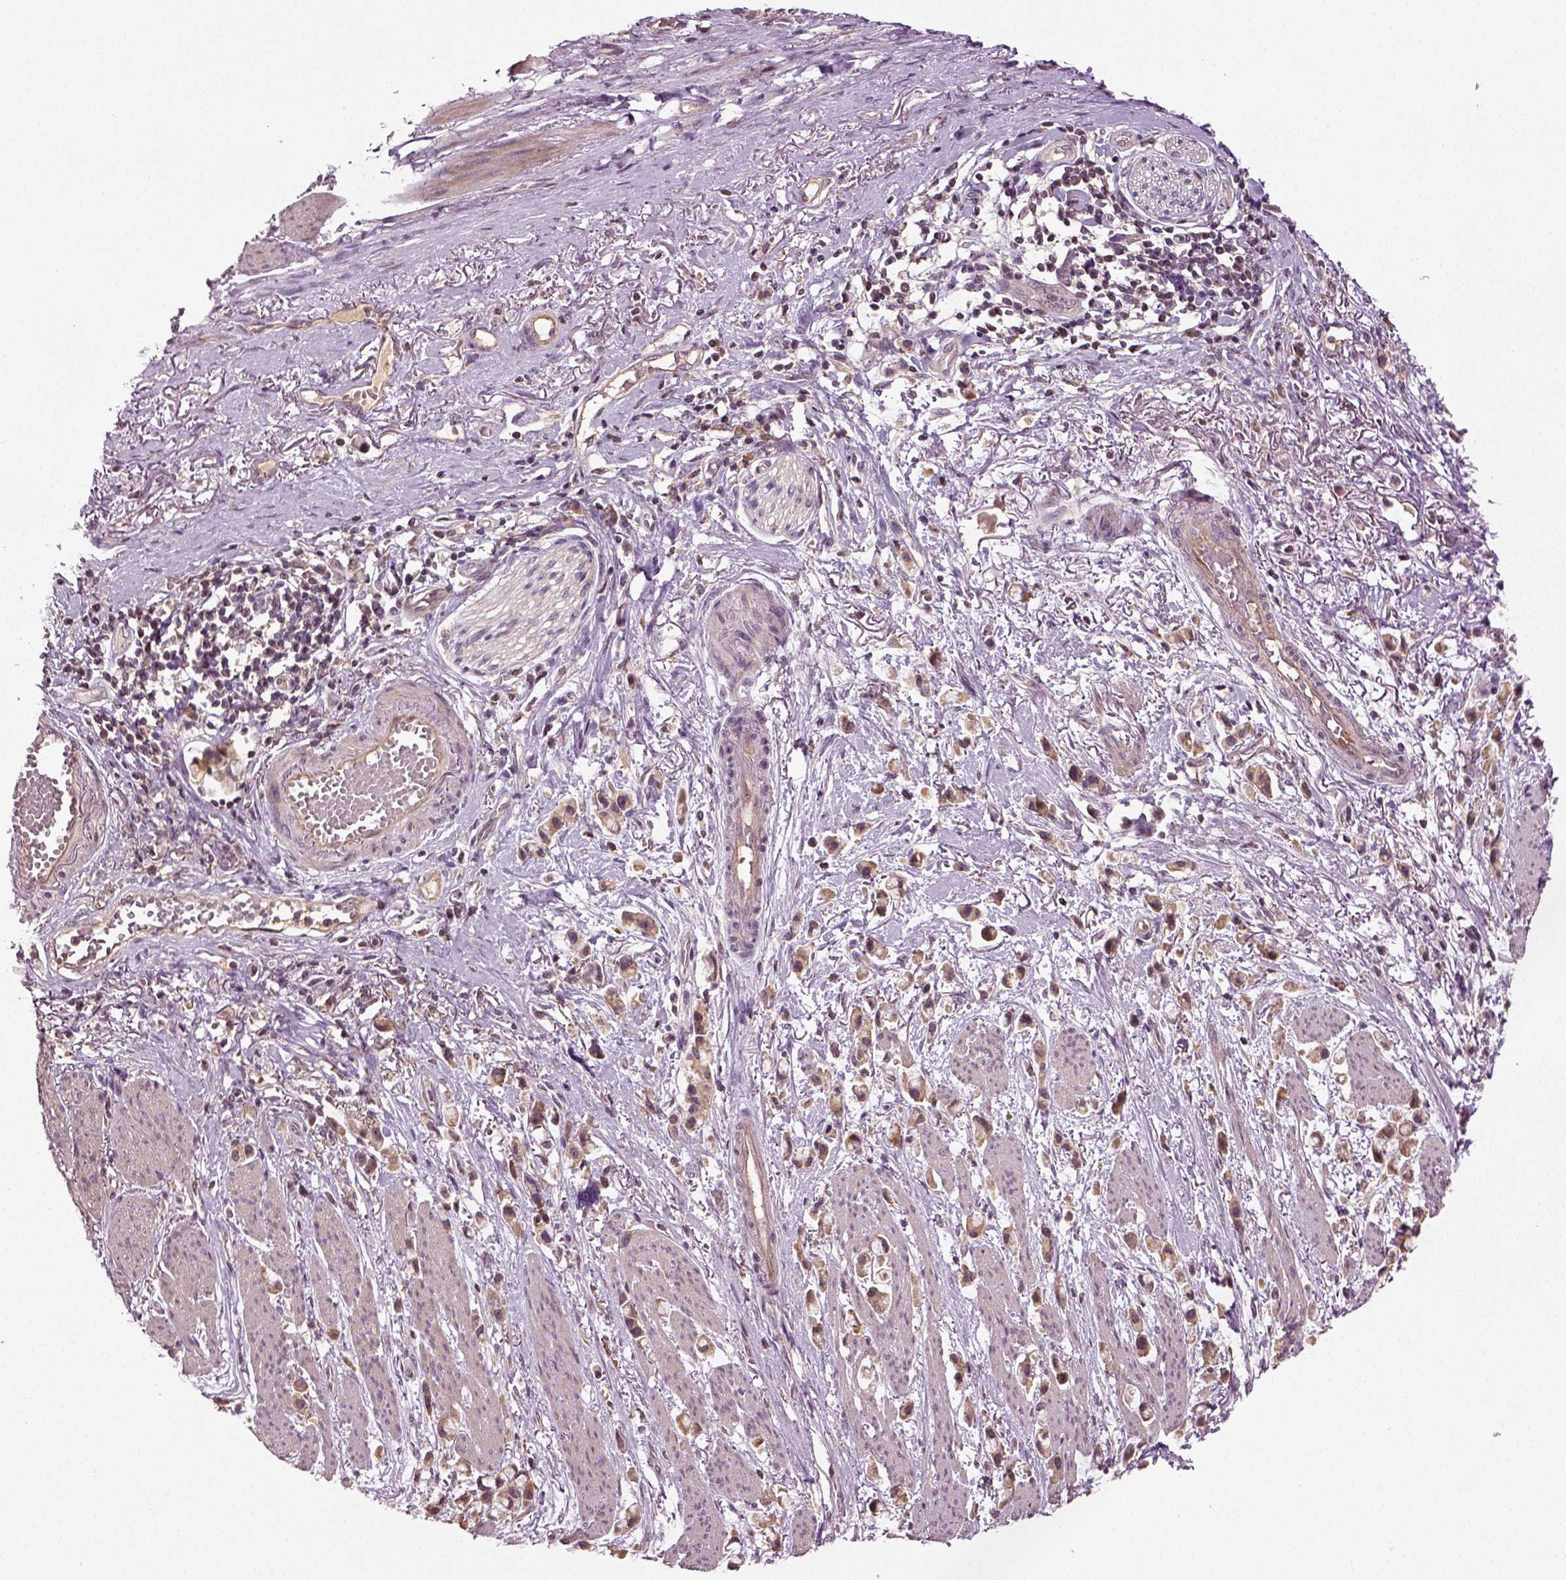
{"staining": {"intensity": "moderate", "quantity": "25%-75%", "location": "cytoplasmic/membranous"}, "tissue": "stomach cancer", "cell_type": "Tumor cells", "image_type": "cancer", "snomed": [{"axis": "morphology", "description": "Adenocarcinoma, NOS"}, {"axis": "topography", "description": "Stomach"}], "caption": "Protein analysis of stomach cancer tissue exhibits moderate cytoplasmic/membranous positivity in approximately 25%-75% of tumor cells. (IHC, brightfield microscopy, high magnification).", "gene": "ERV3-1", "patient": {"sex": "female", "age": 81}}